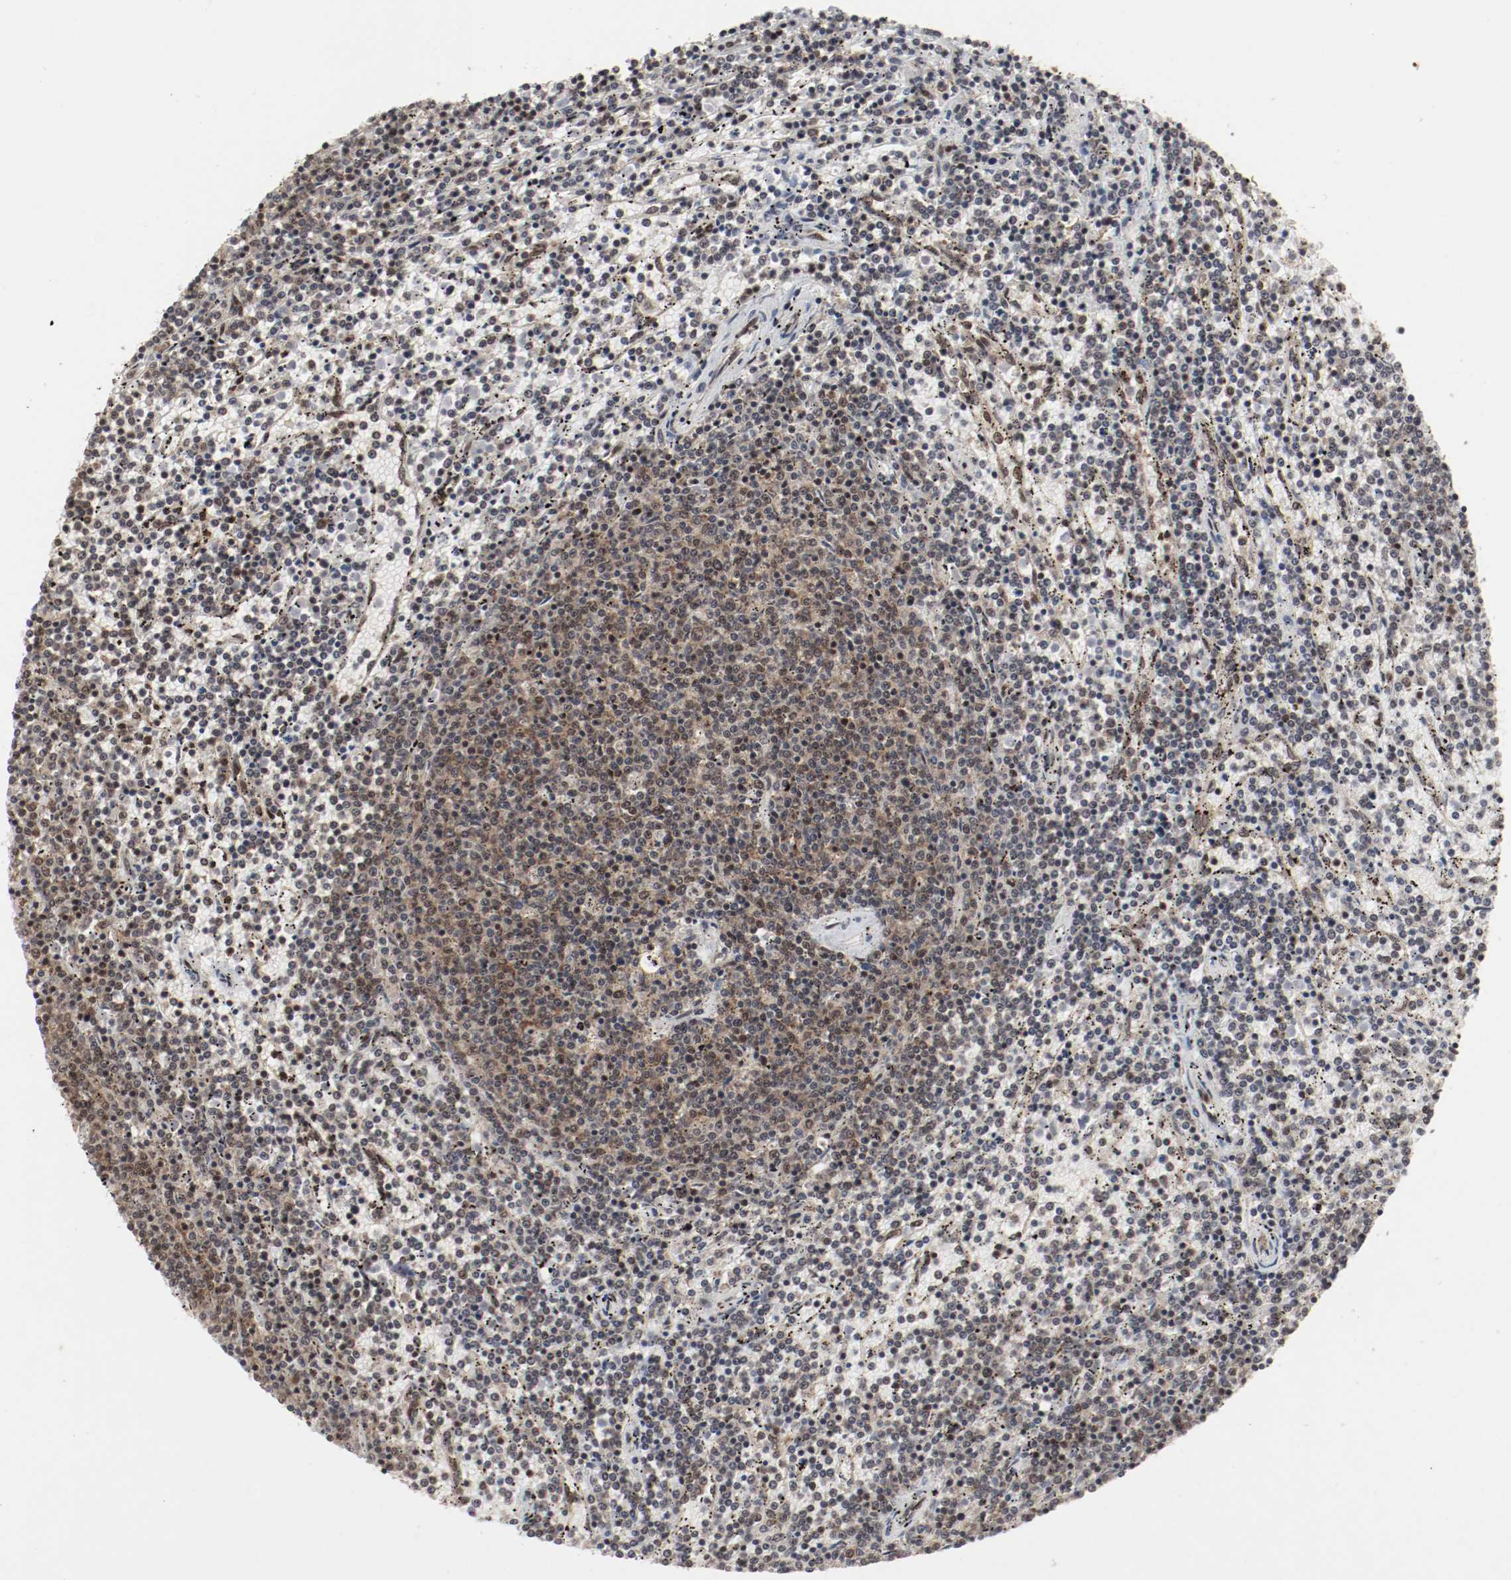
{"staining": {"intensity": "moderate", "quantity": "25%-75%", "location": "cytoplasmic/membranous,nuclear"}, "tissue": "lymphoma", "cell_type": "Tumor cells", "image_type": "cancer", "snomed": [{"axis": "morphology", "description": "Malignant lymphoma, non-Hodgkin's type, Low grade"}, {"axis": "topography", "description": "Spleen"}], "caption": "Malignant lymphoma, non-Hodgkin's type (low-grade) stained for a protein reveals moderate cytoplasmic/membranous and nuclear positivity in tumor cells.", "gene": "CSNK2B", "patient": {"sex": "female", "age": 50}}